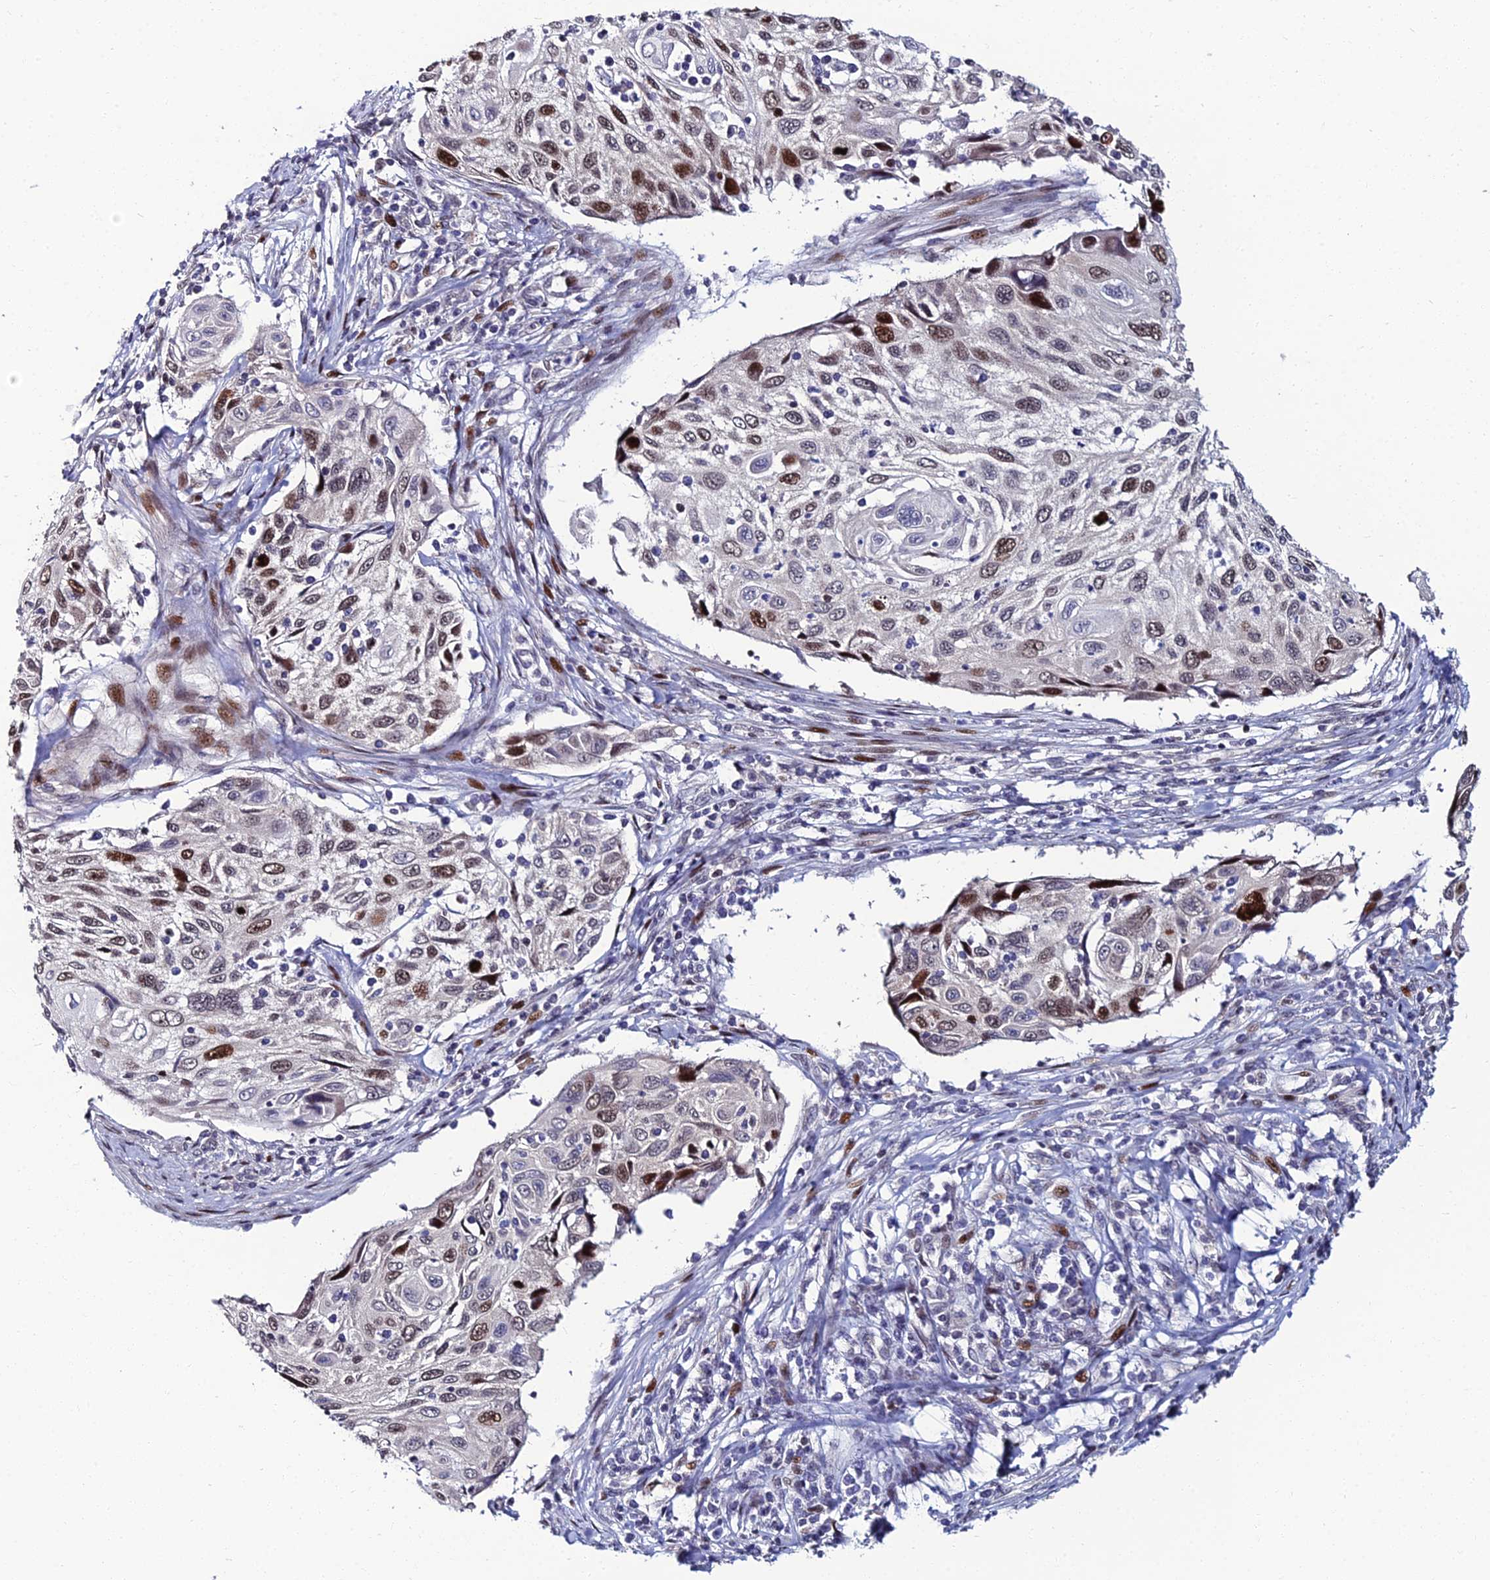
{"staining": {"intensity": "strong", "quantity": "<25%", "location": "nuclear"}, "tissue": "cervical cancer", "cell_type": "Tumor cells", "image_type": "cancer", "snomed": [{"axis": "morphology", "description": "Squamous cell carcinoma, NOS"}, {"axis": "topography", "description": "Cervix"}], "caption": "A photomicrograph showing strong nuclear staining in about <25% of tumor cells in cervical cancer (squamous cell carcinoma), as visualized by brown immunohistochemical staining.", "gene": "TAF9B", "patient": {"sex": "female", "age": 70}}